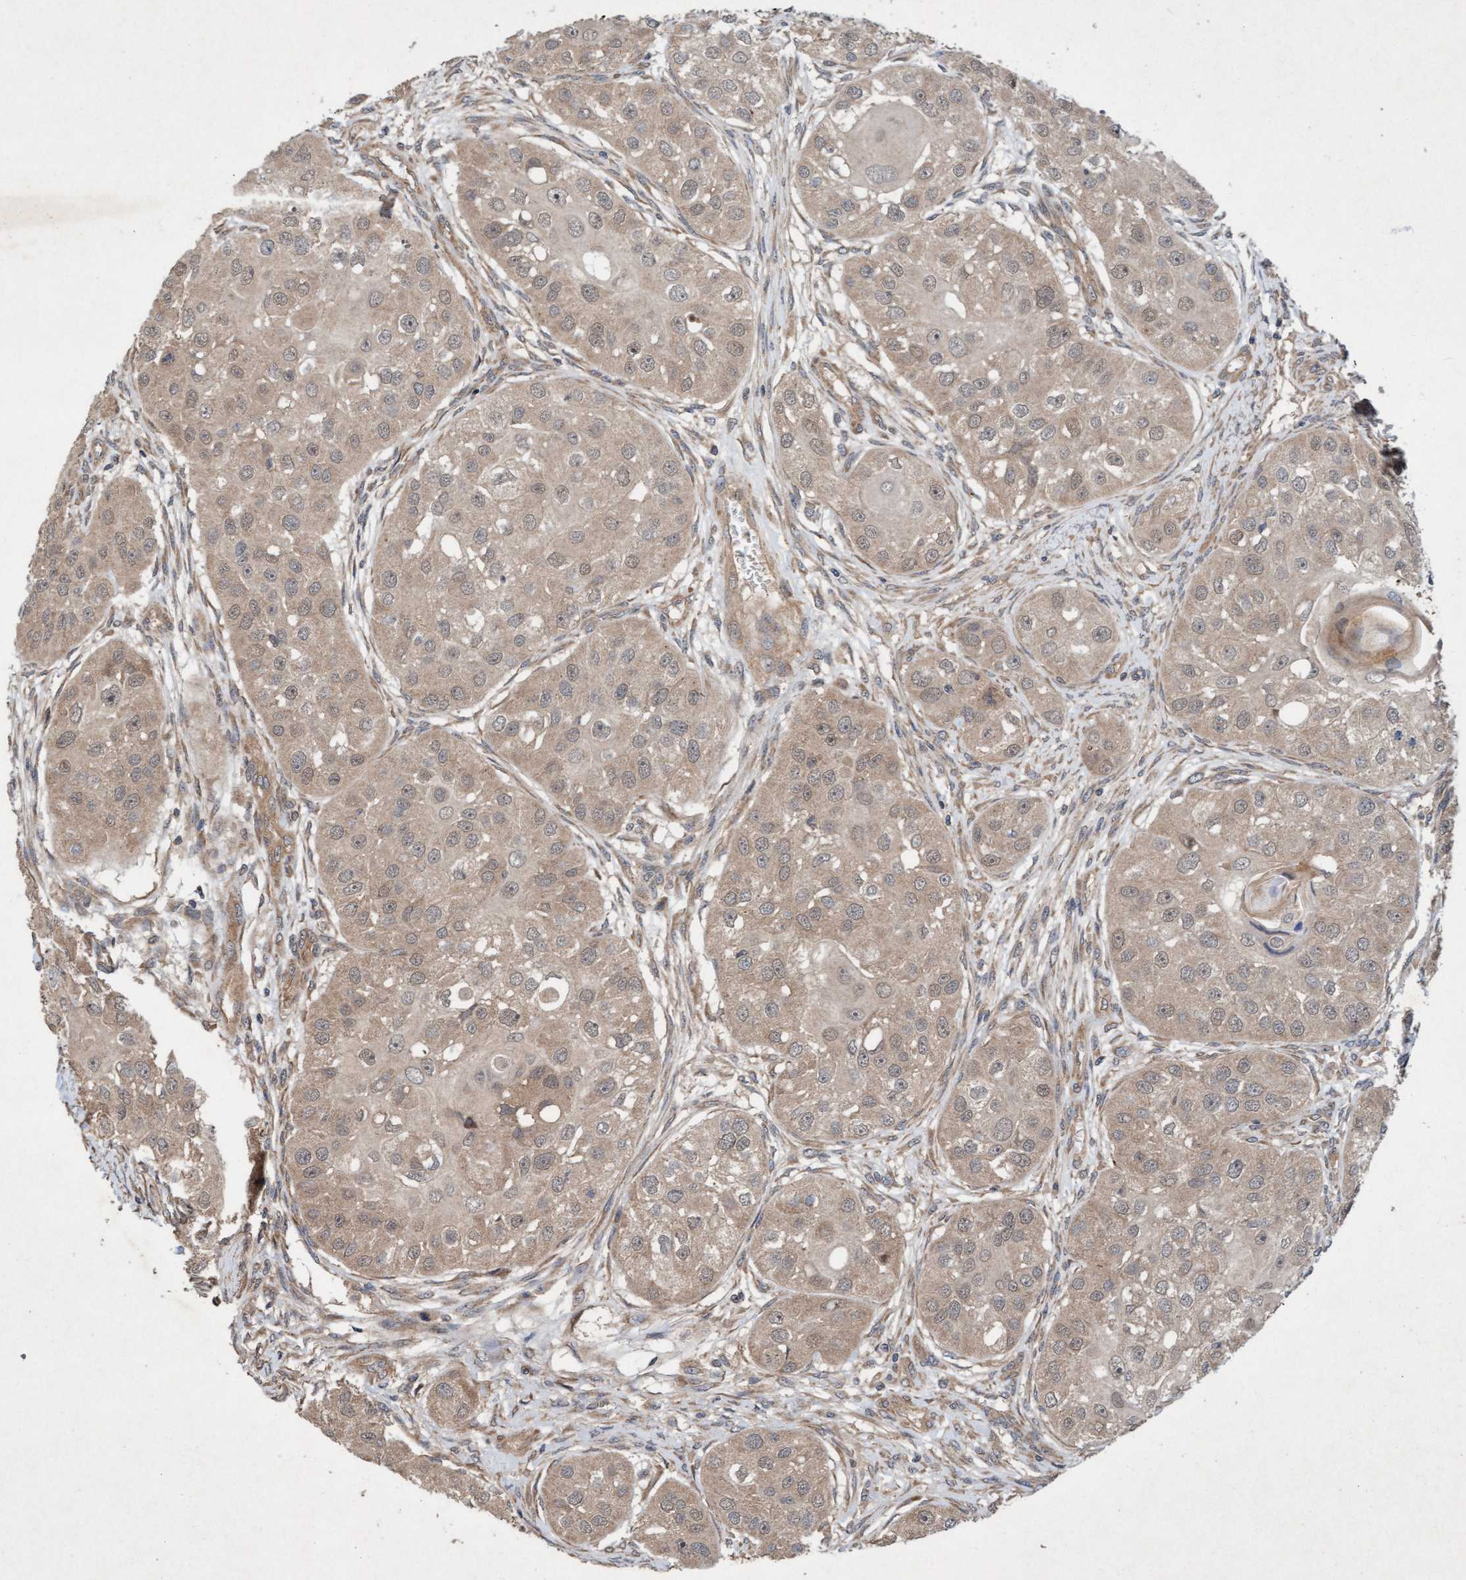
{"staining": {"intensity": "weak", "quantity": ">75%", "location": "cytoplasmic/membranous,nuclear"}, "tissue": "head and neck cancer", "cell_type": "Tumor cells", "image_type": "cancer", "snomed": [{"axis": "morphology", "description": "Normal tissue, NOS"}, {"axis": "morphology", "description": "Squamous cell carcinoma, NOS"}, {"axis": "topography", "description": "Skeletal muscle"}, {"axis": "topography", "description": "Head-Neck"}], "caption": "Immunohistochemistry histopathology image of head and neck cancer stained for a protein (brown), which reveals low levels of weak cytoplasmic/membranous and nuclear staining in about >75% of tumor cells.", "gene": "MLXIP", "patient": {"sex": "male", "age": 51}}